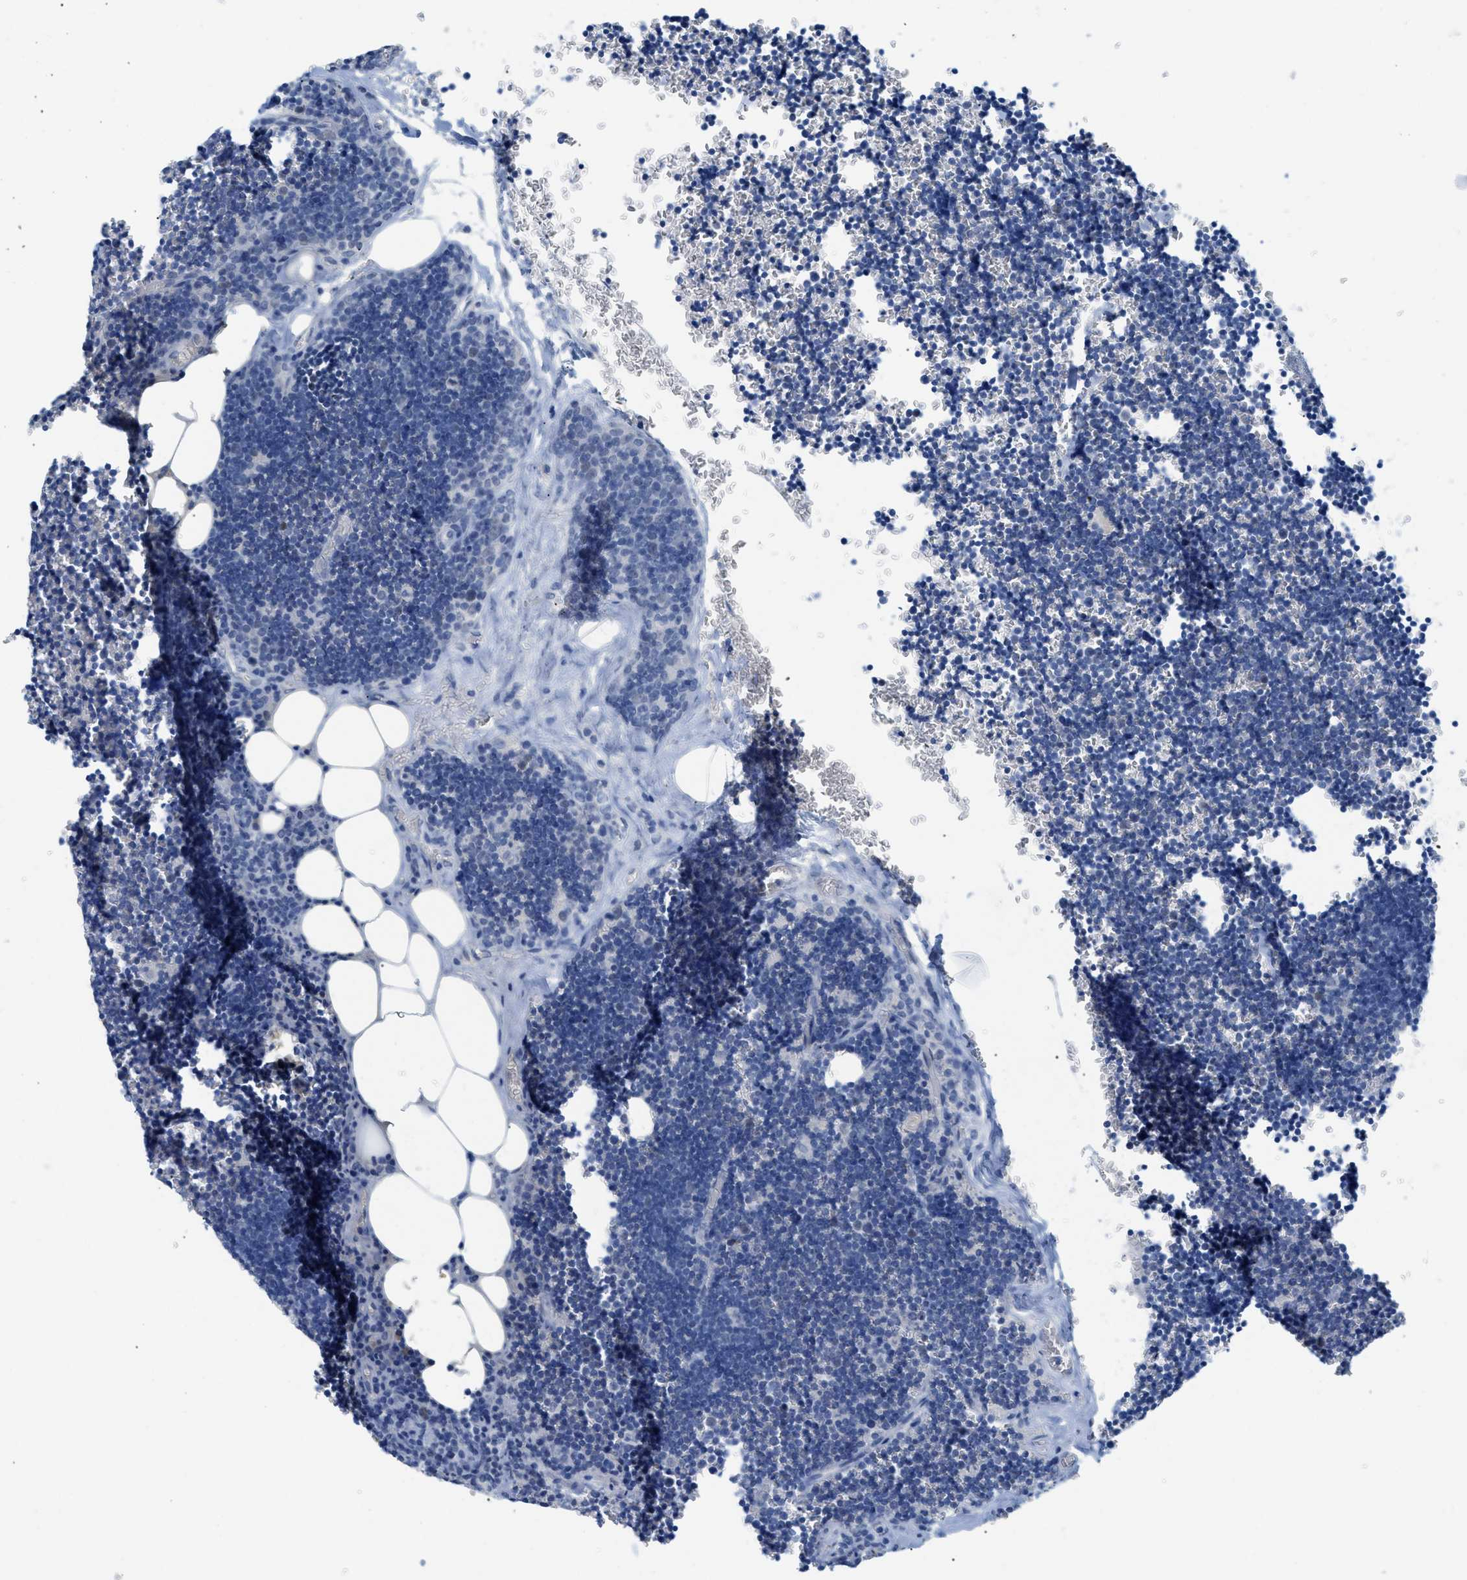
{"staining": {"intensity": "weak", "quantity": "<25%", "location": "nuclear"}, "tissue": "lymph node", "cell_type": "Germinal center cells", "image_type": "normal", "snomed": [{"axis": "morphology", "description": "Normal tissue, NOS"}, {"axis": "topography", "description": "Lymph node"}], "caption": "Immunohistochemistry histopathology image of normal lymph node: lymph node stained with DAB reveals no significant protein expression in germinal center cells.", "gene": "HSF2", "patient": {"sex": "male", "age": 33}}